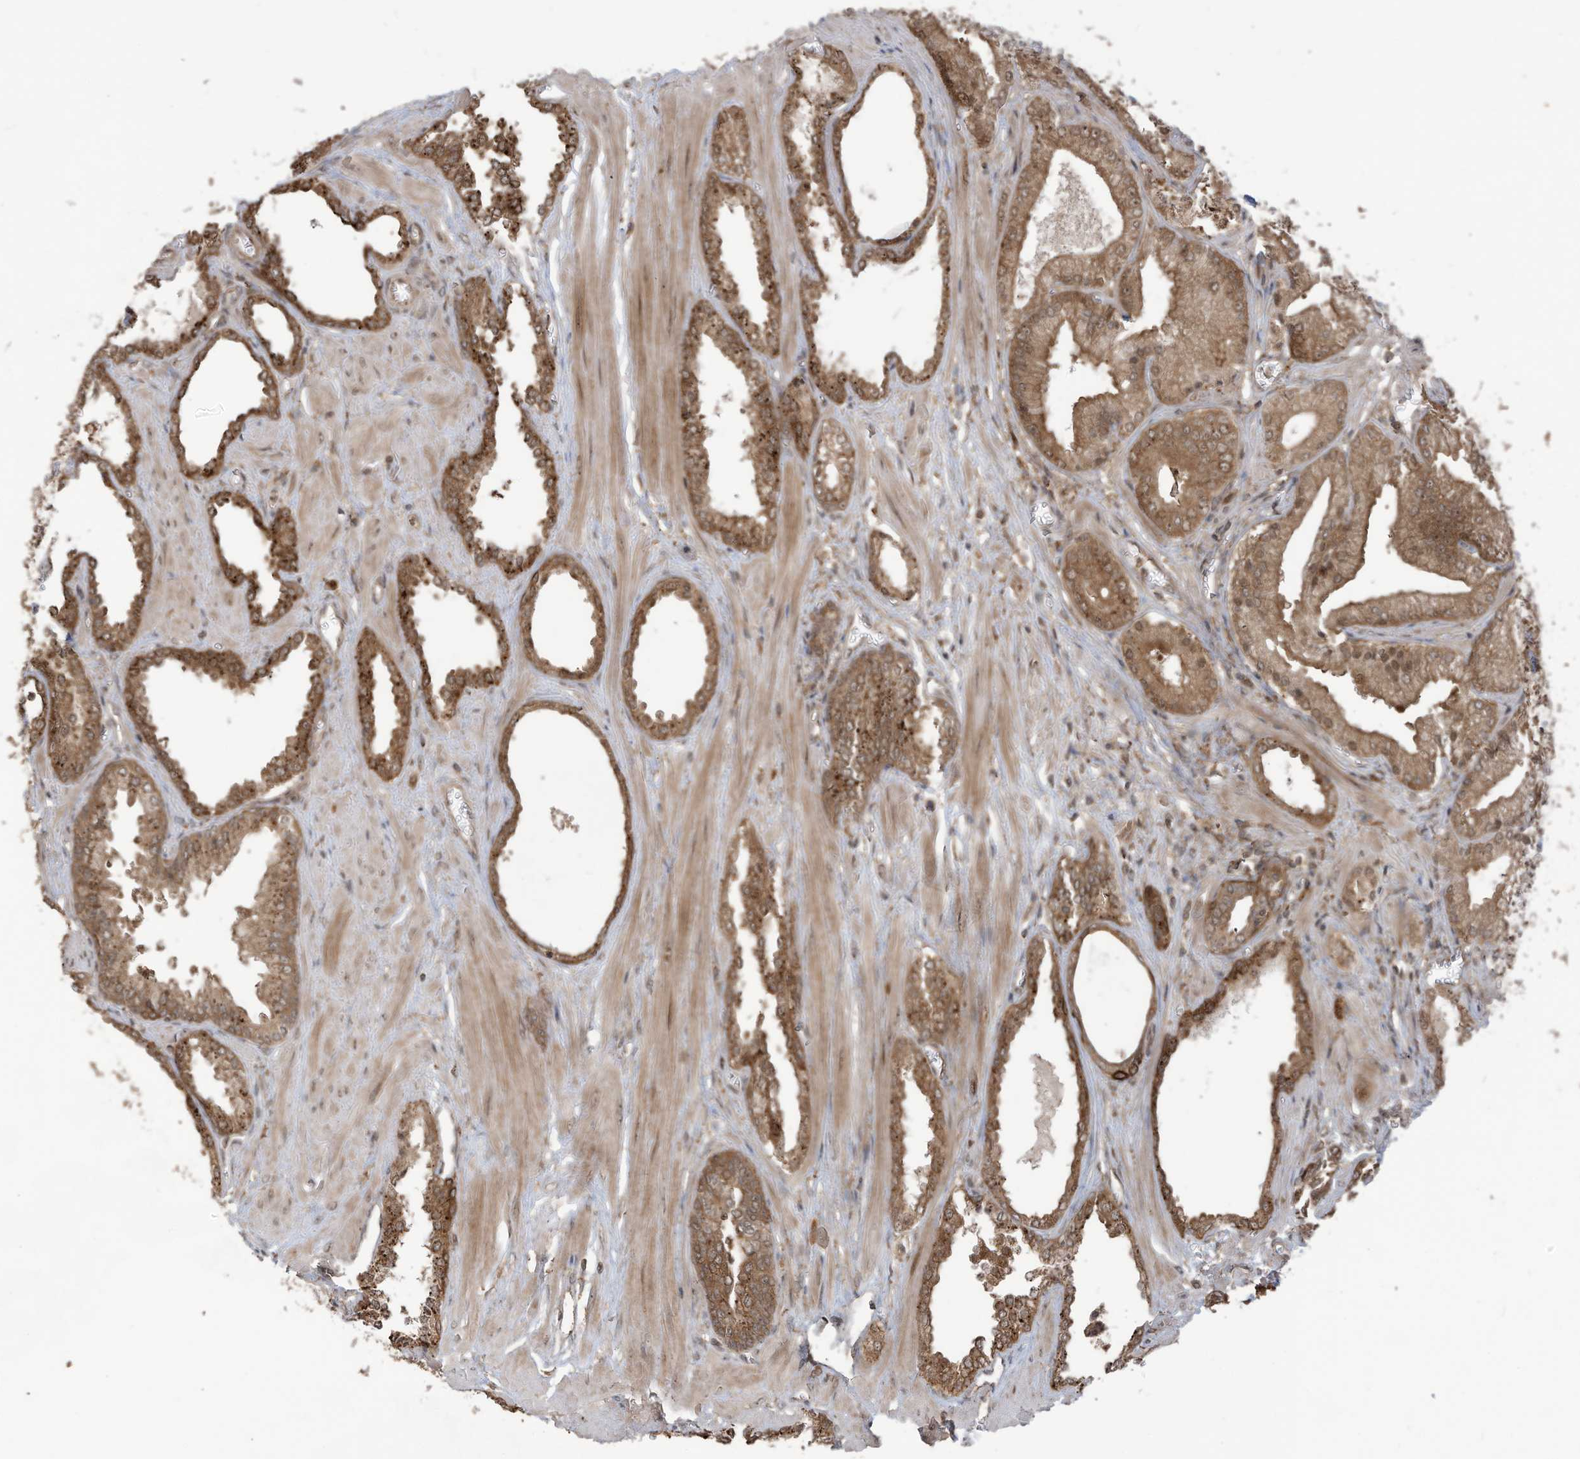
{"staining": {"intensity": "strong", "quantity": ">75%", "location": "cytoplasmic/membranous"}, "tissue": "prostate cancer", "cell_type": "Tumor cells", "image_type": "cancer", "snomed": [{"axis": "morphology", "description": "Adenocarcinoma, Low grade"}, {"axis": "topography", "description": "Prostate"}], "caption": "A micrograph showing strong cytoplasmic/membranous expression in approximately >75% of tumor cells in prostate cancer, as visualized by brown immunohistochemical staining.", "gene": "CARF", "patient": {"sex": "male", "age": 67}}